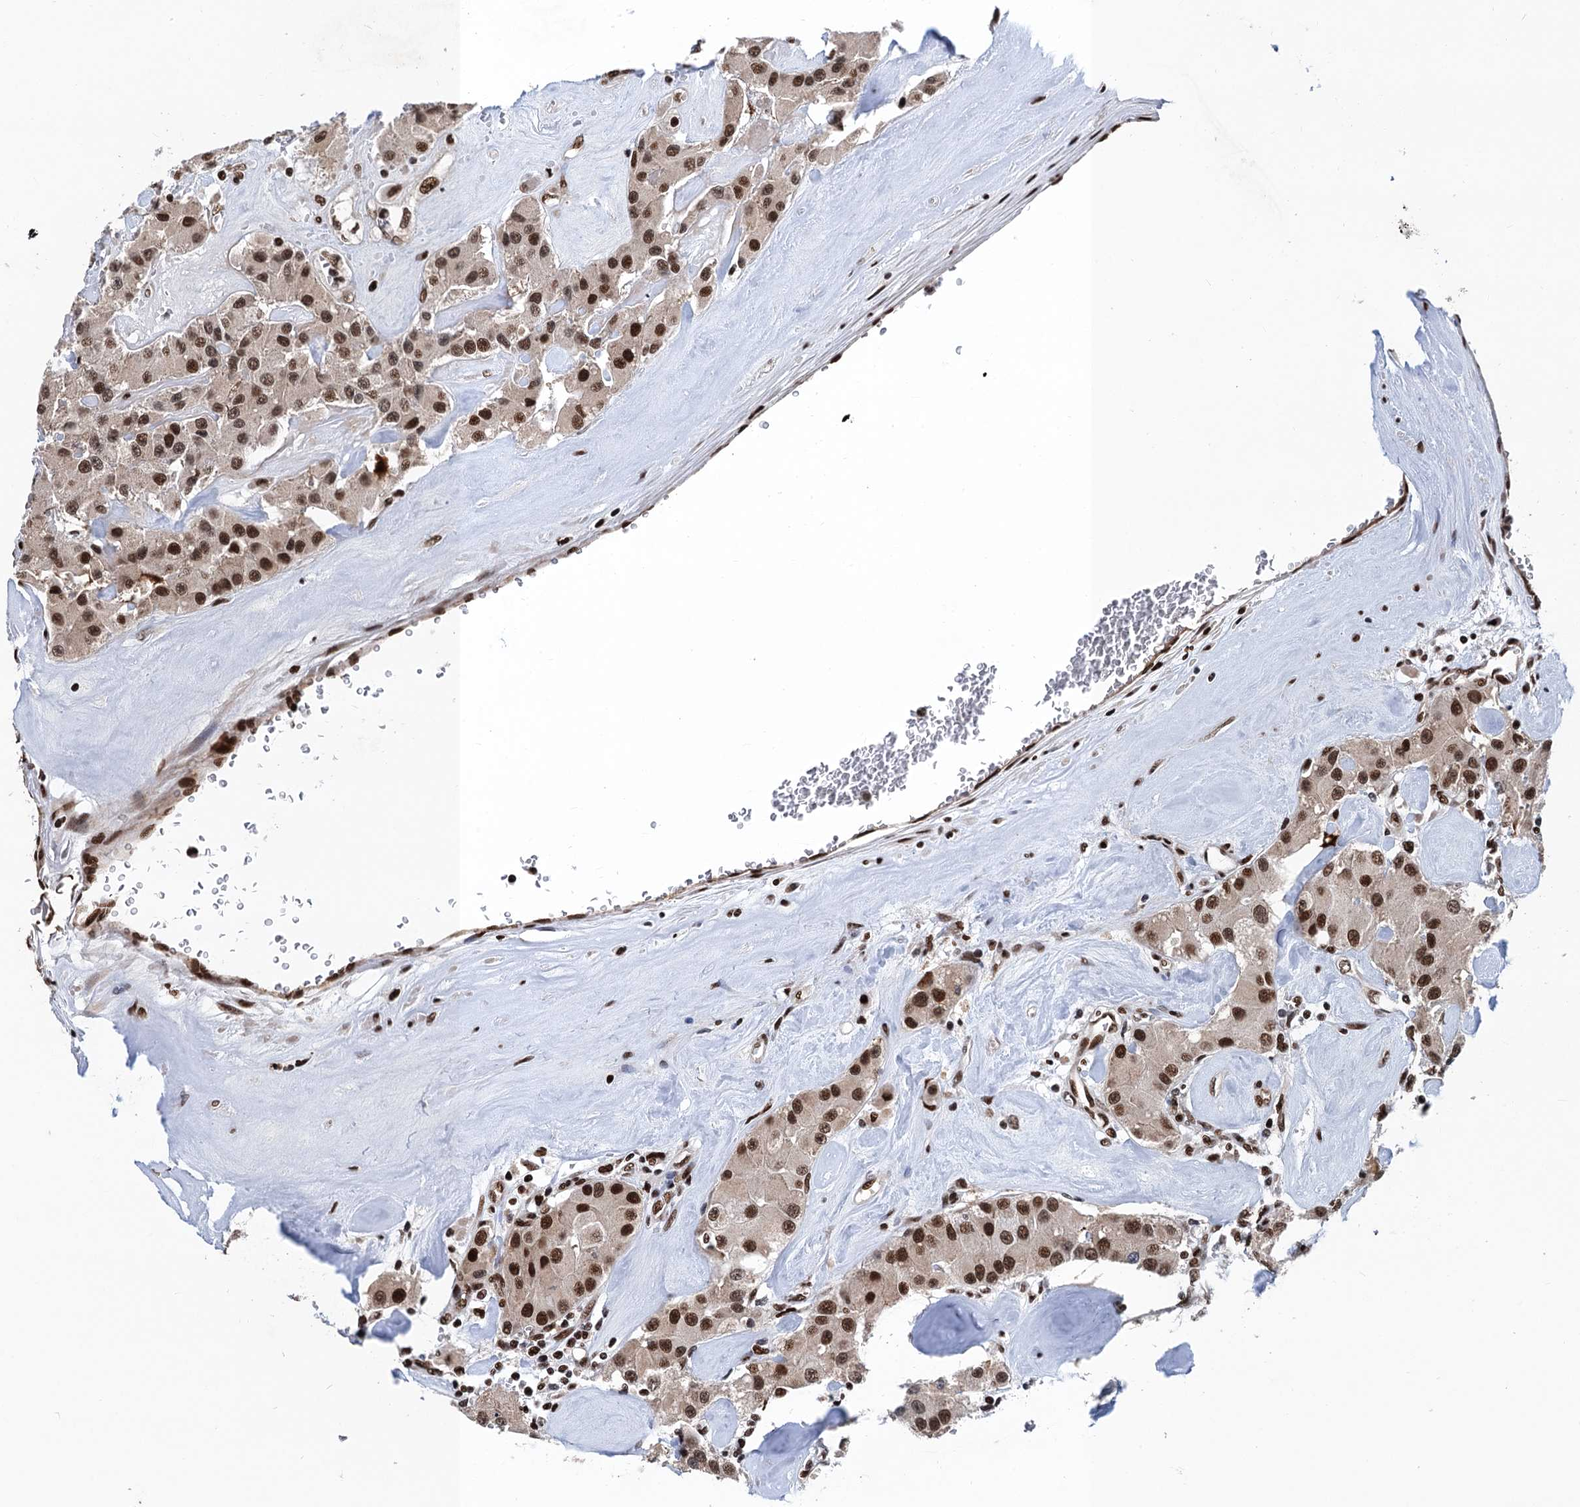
{"staining": {"intensity": "strong", "quantity": ">75%", "location": "nuclear"}, "tissue": "carcinoid", "cell_type": "Tumor cells", "image_type": "cancer", "snomed": [{"axis": "morphology", "description": "Carcinoid, malignant, NOS"}, {"axis": "topography", "description": "Pancreas"}], "caption": "The photomicrograph displays a brown stain indicating the presence of a protein in the nuclear of tumor cells in carcinoid.", "gene": "PPP4R1", "patient": {"sex": "male", "age": 41}}